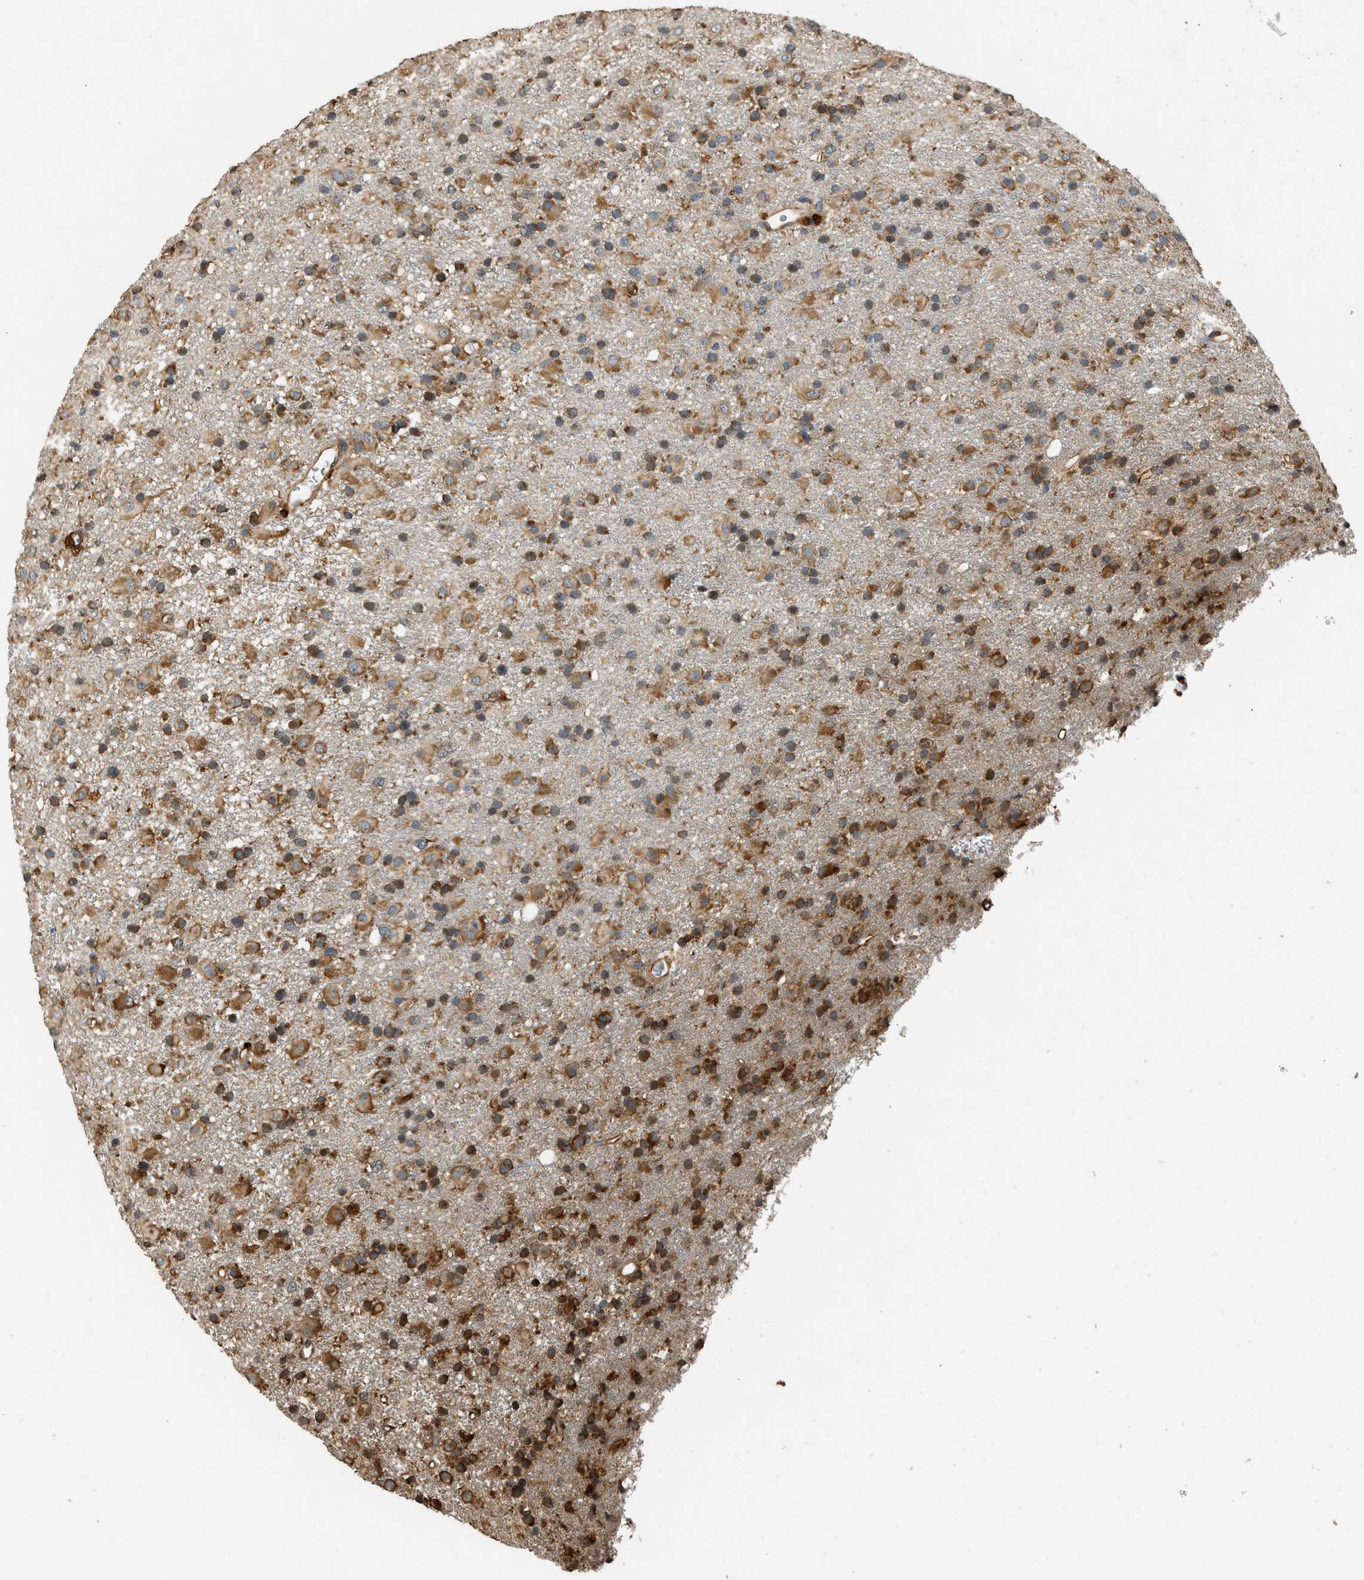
{"staining": {"intensity": "moderate", "quantity": ">75%", "location": "cytoplasmic/membranous"}, "tissue": "glioma", "cell_type": "Tumor cells", "image_type": "cancer", "snomed": [{"axis": "morphology", "description": "Glioma, malignant, Low grade"}, {"axis": "topography", "description": "Brain"}], "caption": "IHC (DAB) staining of human malignant glioma (low-grade) reveals moderate cytoplasmic/membranous protein staining in approximately >75% of tumor cells. Using DAB (3,3'-diaminobenzidine) (brown) and hematoxylin (blue) stains, captured at high magnification using brightfield microscopy.", "gene": "SLC36A4", "patient": {"sex": "male", "age": 65}}